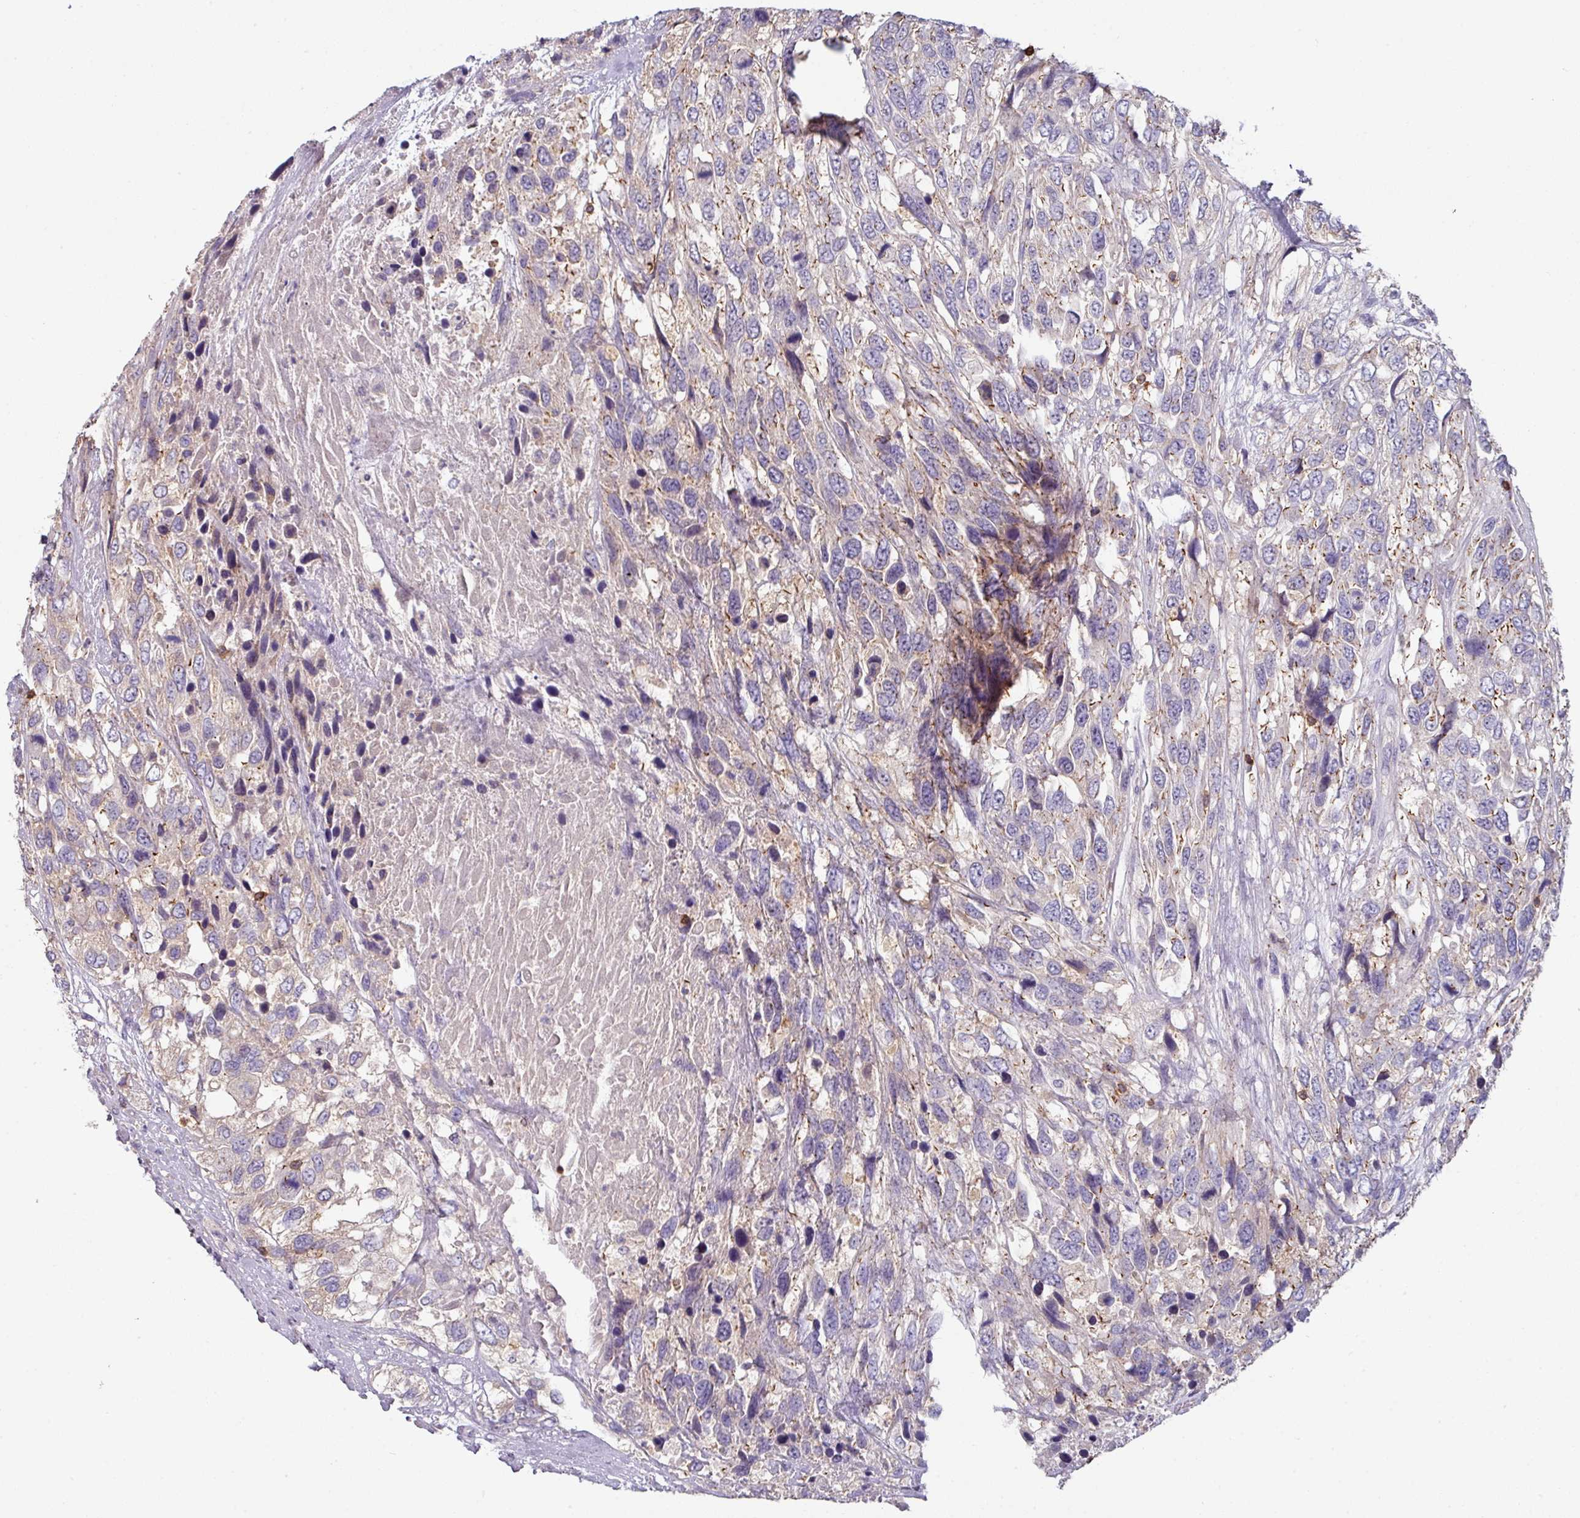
{"staining": {"intensity": "weak", "quantity": "<25%", "location": "cytoplasmic/membranous"}, "tissue": "urothelial cancer", "cell_type": "Tumor cells", "image_type": "cancer", "snomed": [{"axis": "morphology", "description": "Urothelial carcinoma, High grade"}, {"axis": "topography", "description": "Urinary bladder"}], "caption": "The micrograph demonstrates no significant expression in tumor cells of urothelial cancer. Brightfield microscopy of immunohistochemistry stained with DAB (brown) and hematoxylin (blue), captured at high magnification.", "gene": "CD3G", "patient": {"sex": "female", "age": 70}}